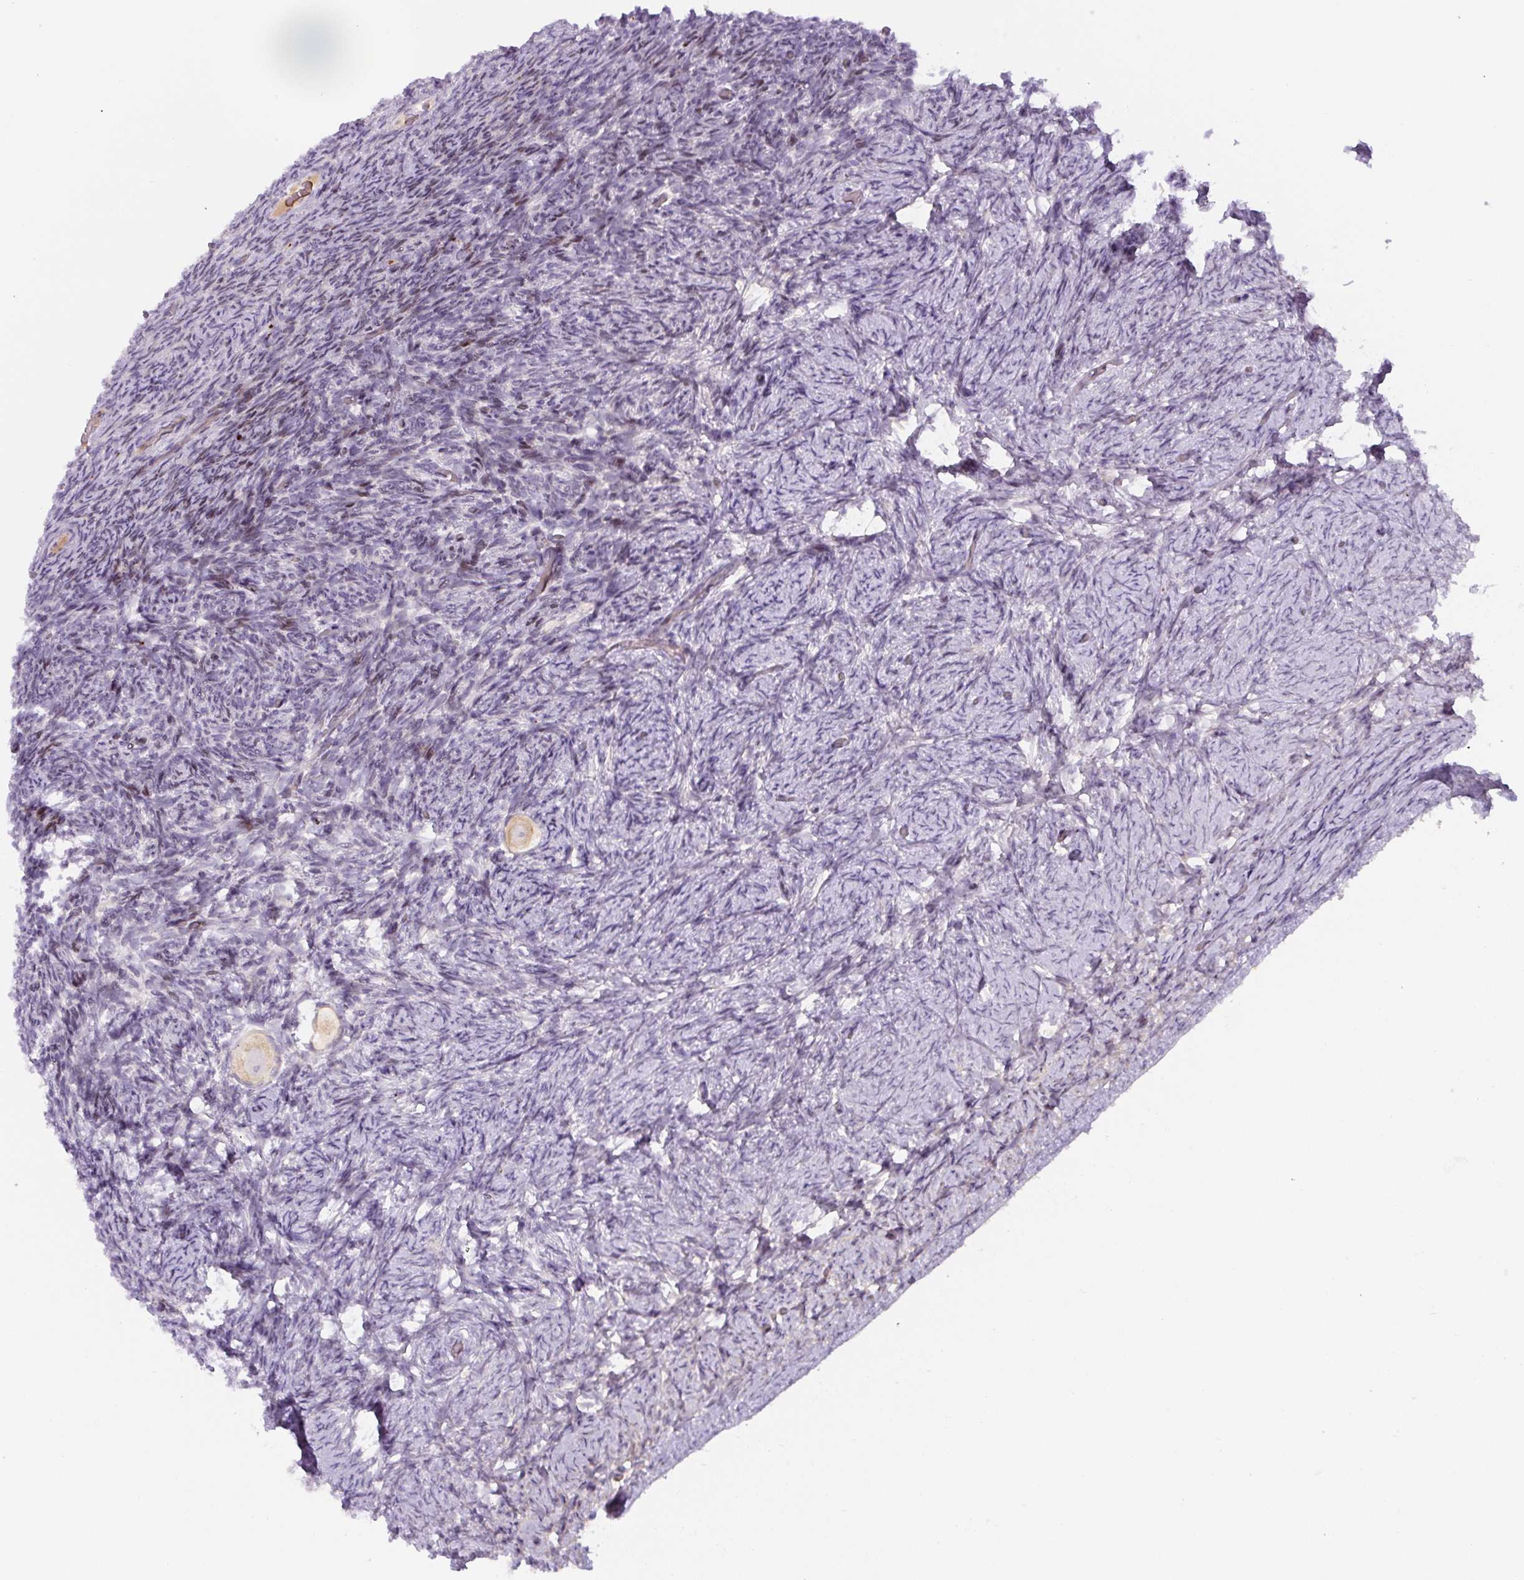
{"staining": {"intensity": "weak", "quantity": ">75%", "location": "cytoplasmic/membranous"}, "tissue": "ovary", "cell_type": "Follicle cells", "image_type": "normal", "snomed": [{"axis": "morphology", "description": "Normal tissue, NOS"}, {"axis": "topography", "description": "Ovary"}], "caption": "An immunohistochemistry (IHC) photomicrograph of benign tissue is shown. Protein staining in brown labels weak cytoplasmic/membranous positivity in ovary within follicle cells. Nuclei are stained in blue.", "gene": "YIF1B", "patient": {"sex": "female", "age": 34}}